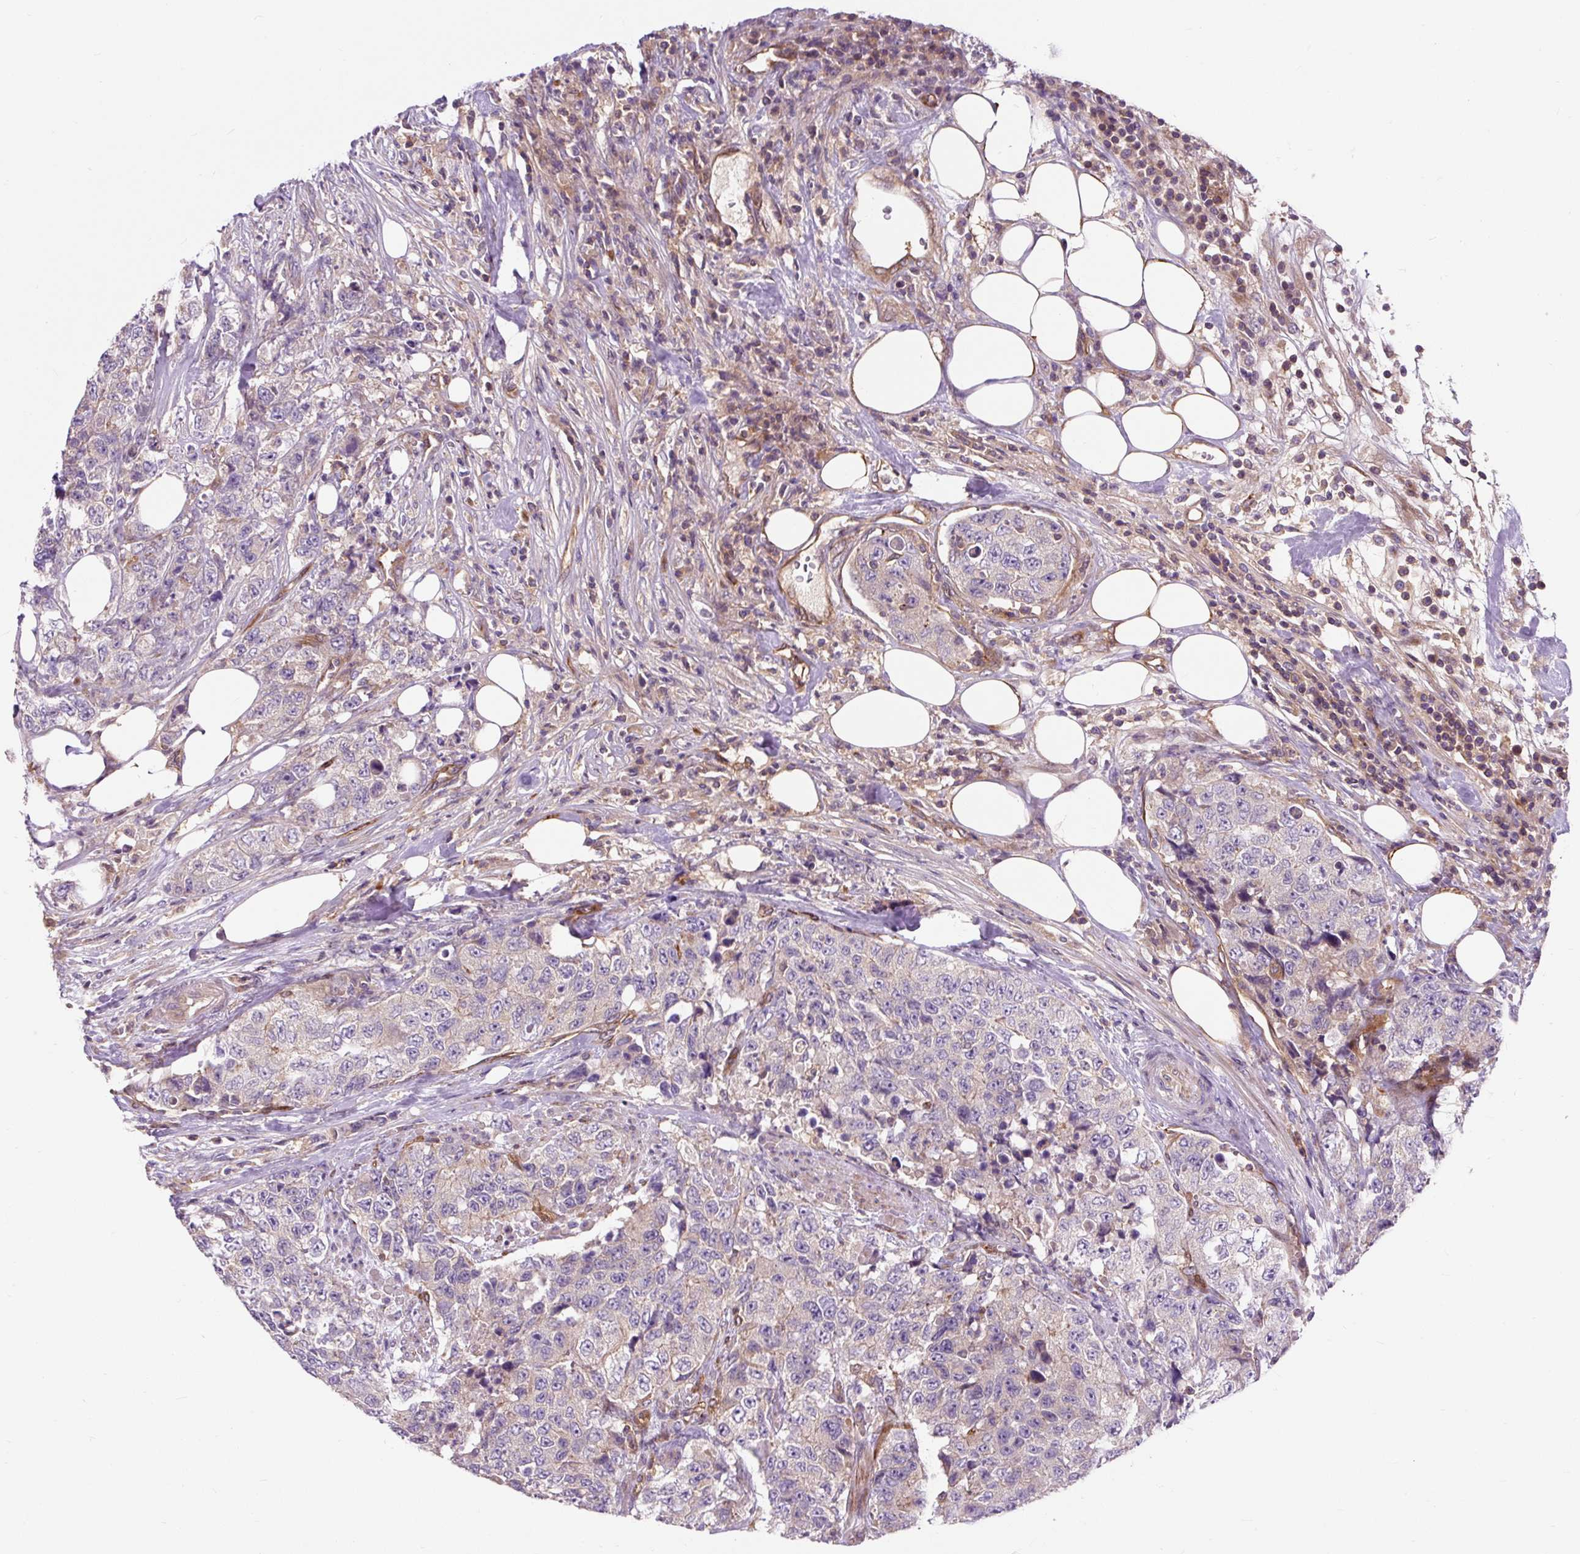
{"staining": {"intensity": "negative", "quantity": "none", "location": "none"}, "tissue": "urothelial cancer", "cell_type": "Tumor cells", "image_type": "cancer", "snomed": [{"axis": "morphology", "description": "Urothelial carcinoma, High grade"}, {"axis": "topography", "description": "Urinary bladder"}], "caption": "There is no significant staining in tumor cells of urothelial cancer.", "gene": "PCDHGB3", "patient": {"sex": "female", "age": 78}}